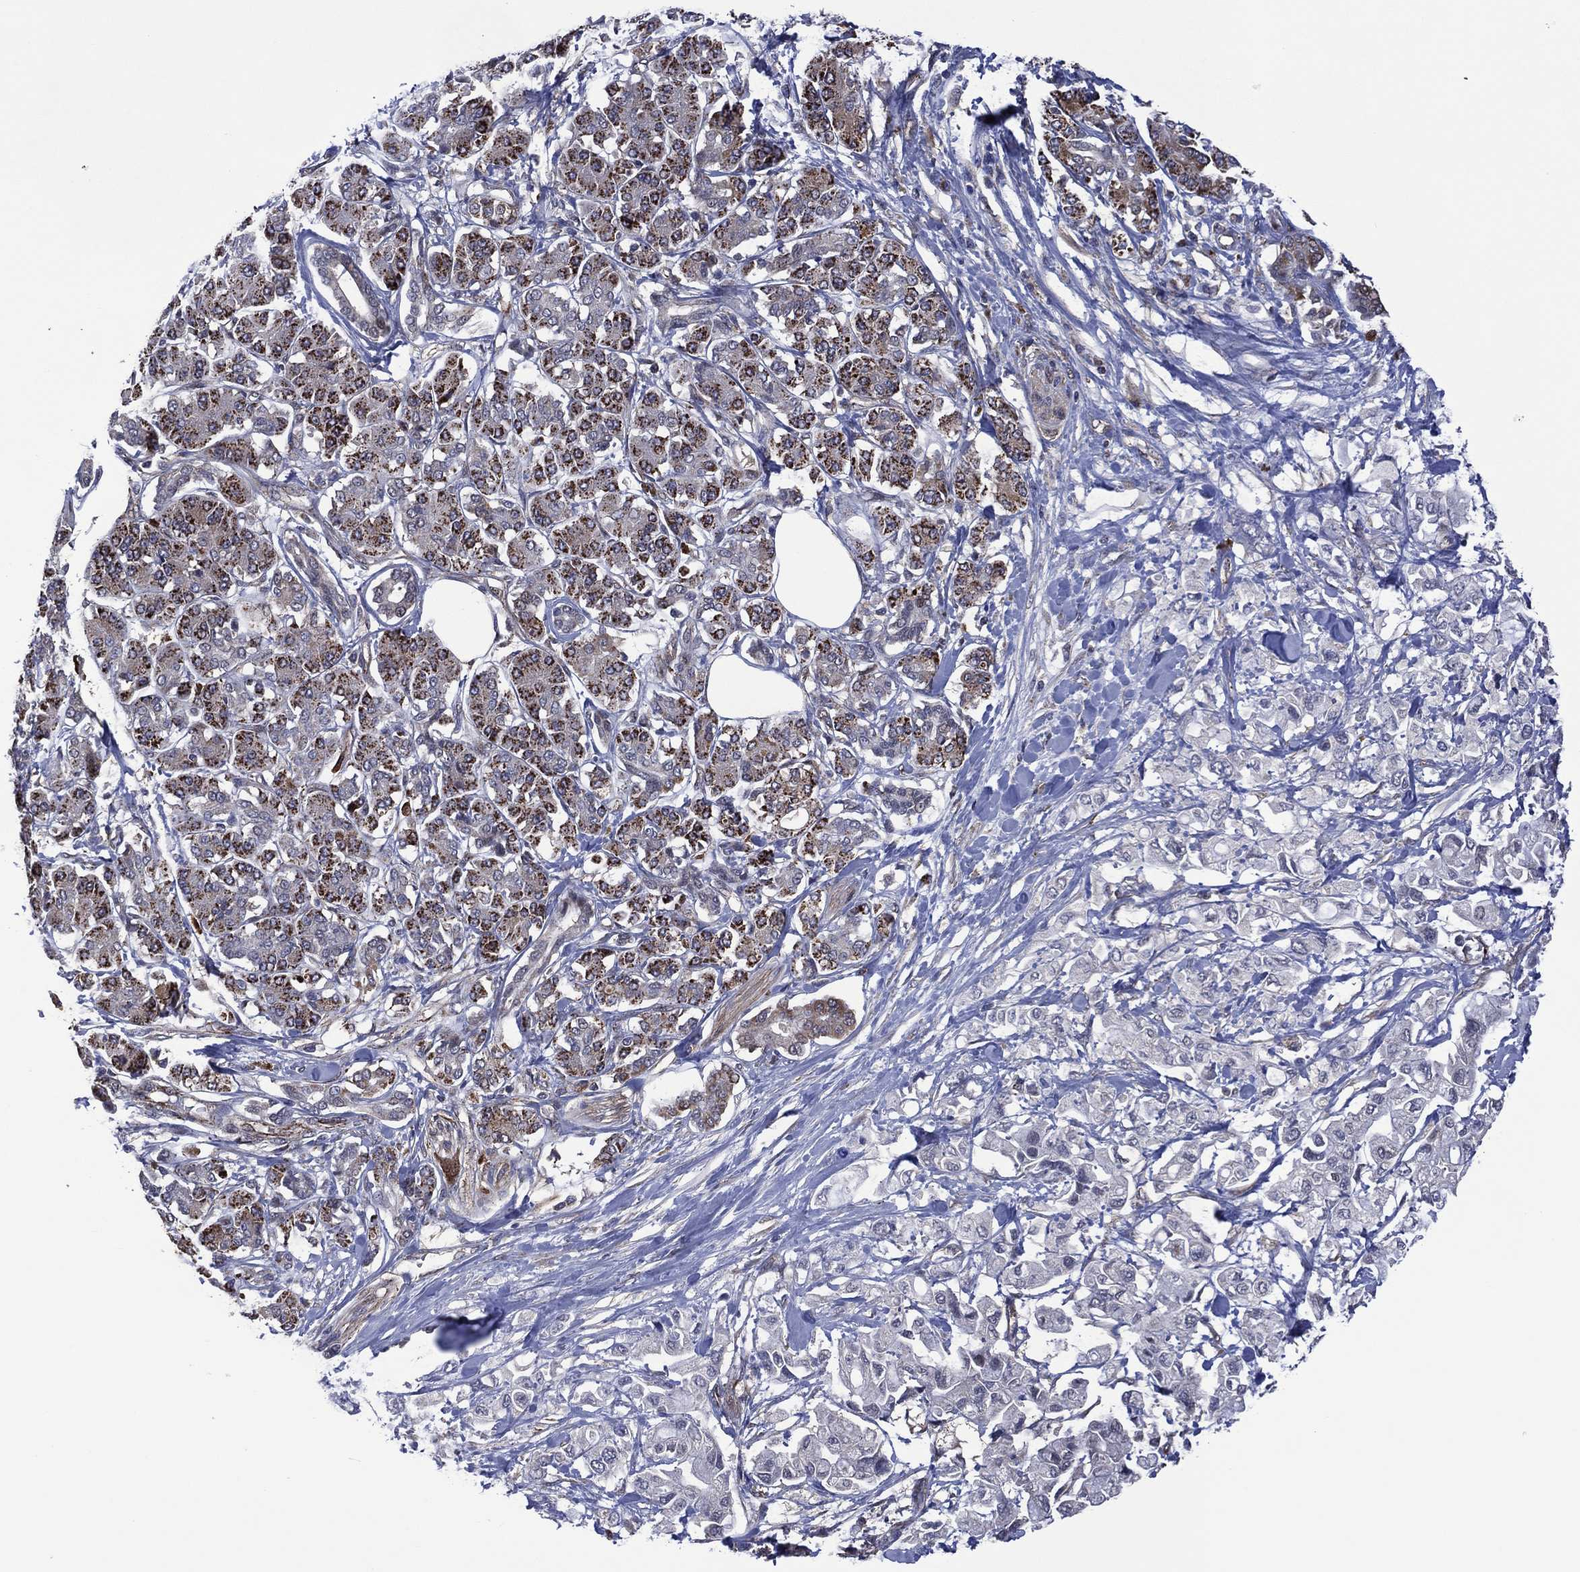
{"staining": {"intensity": "negative", "quantity": "none", "location": "none"}, "tissue": "pancreatic cancer", "cell_type": "Tumor cells", "image_type": "cancer", "snomed": [{"axis": "morphology", "description": "Adenocarcinoma, NOS"}, {"axis": "topography", "description": "Pancreas"}], "caption": "Pancreatic adenocarcinoma was stained to show a protein in brown. There is no significant expression in tumor cells.", "gene": "HTD2", "patient": {"sex": "female", "age": 56}}